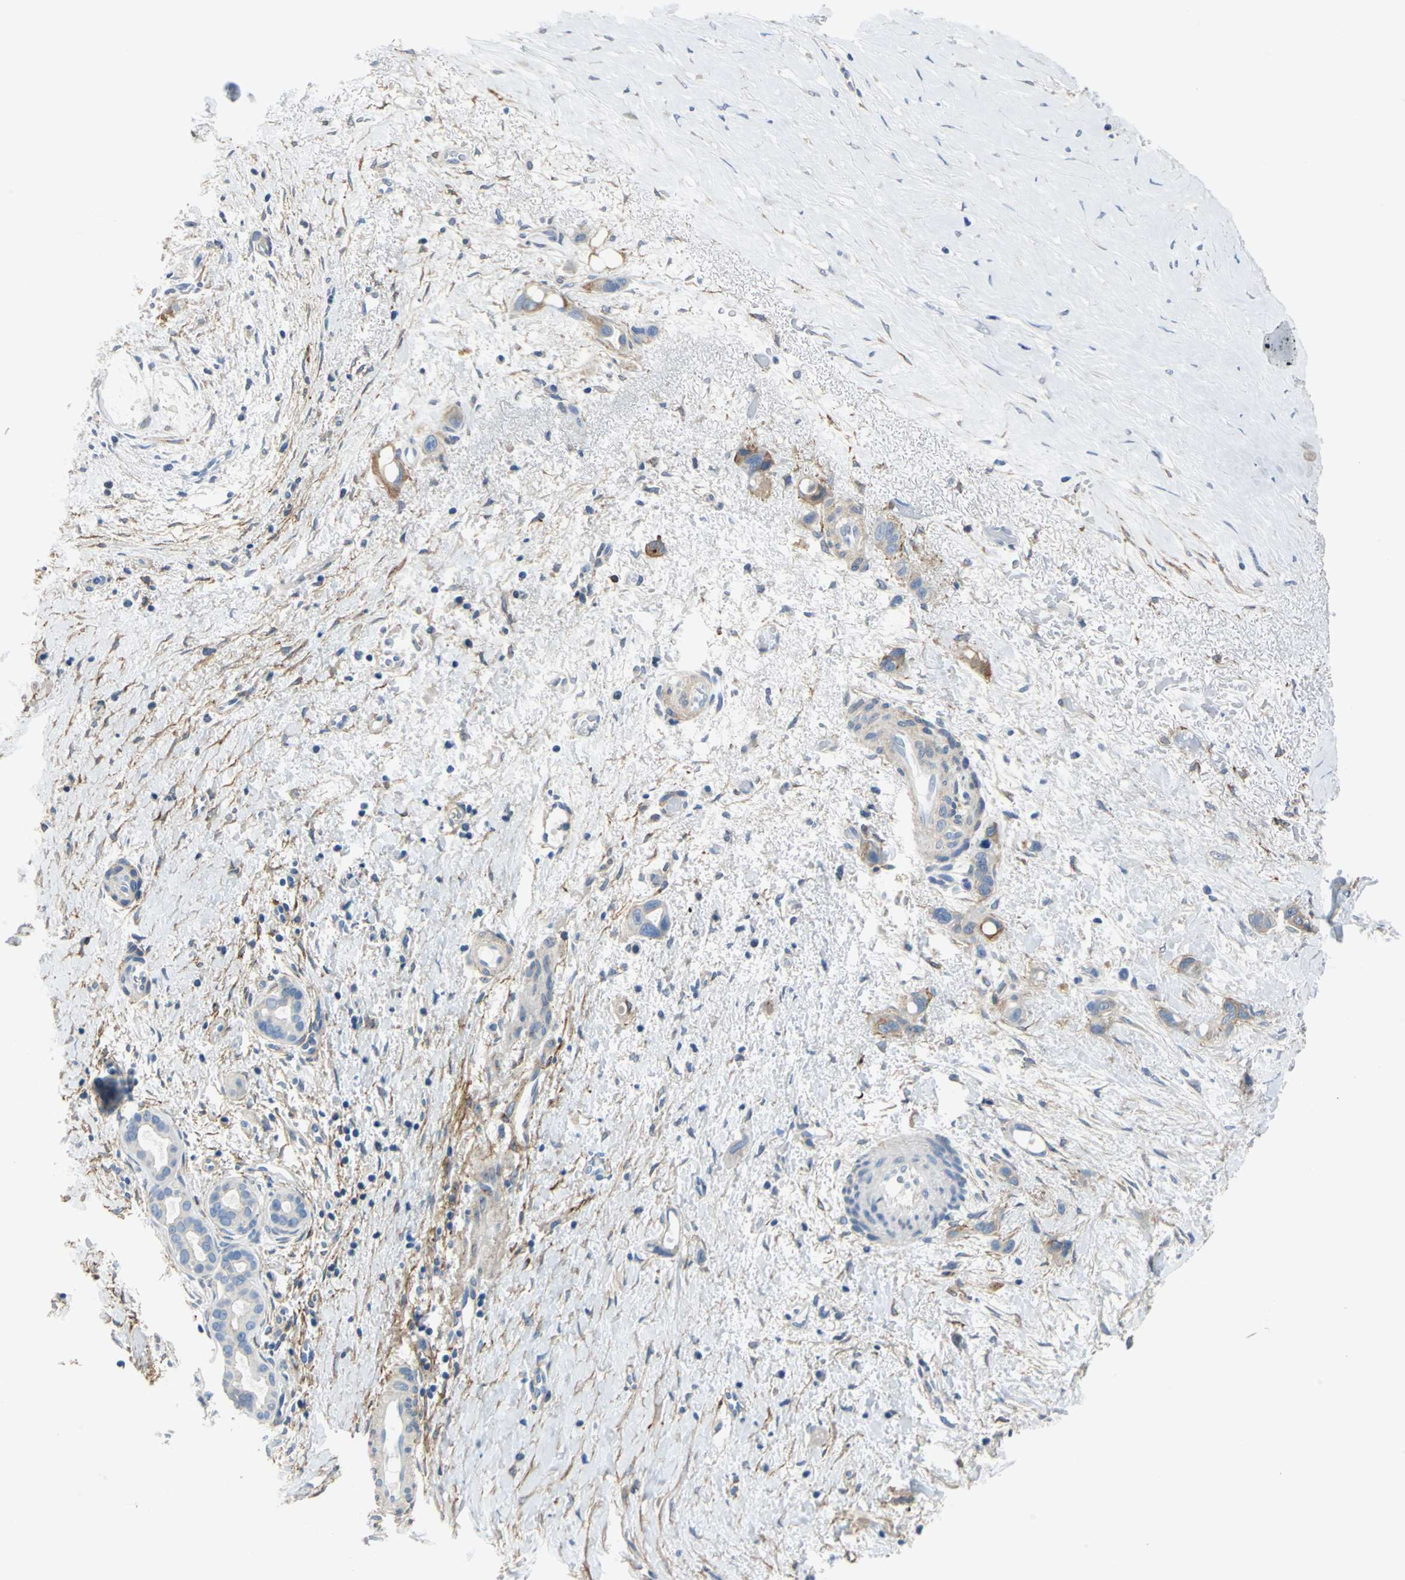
{"staining": {"intensity": "negative", "quantity": "none", "location": "none"}, "tissue": "liver cancer", "cell_type": "Tumor cells", "image_type": "cancer", "snomed": [{"axis": "morphology", "description": "Cholangiocarcinoma"}, {"axis": "topography", "description": "Liver"}], "caption": "An IHC photomicrograph of cholangiocarcinoma (liver) is shown. There is no staining in tumor cells of cholangiocarcinoma (liver).", "gene": "AKAP12", "patient": {"sex": "female", "age": 65}}